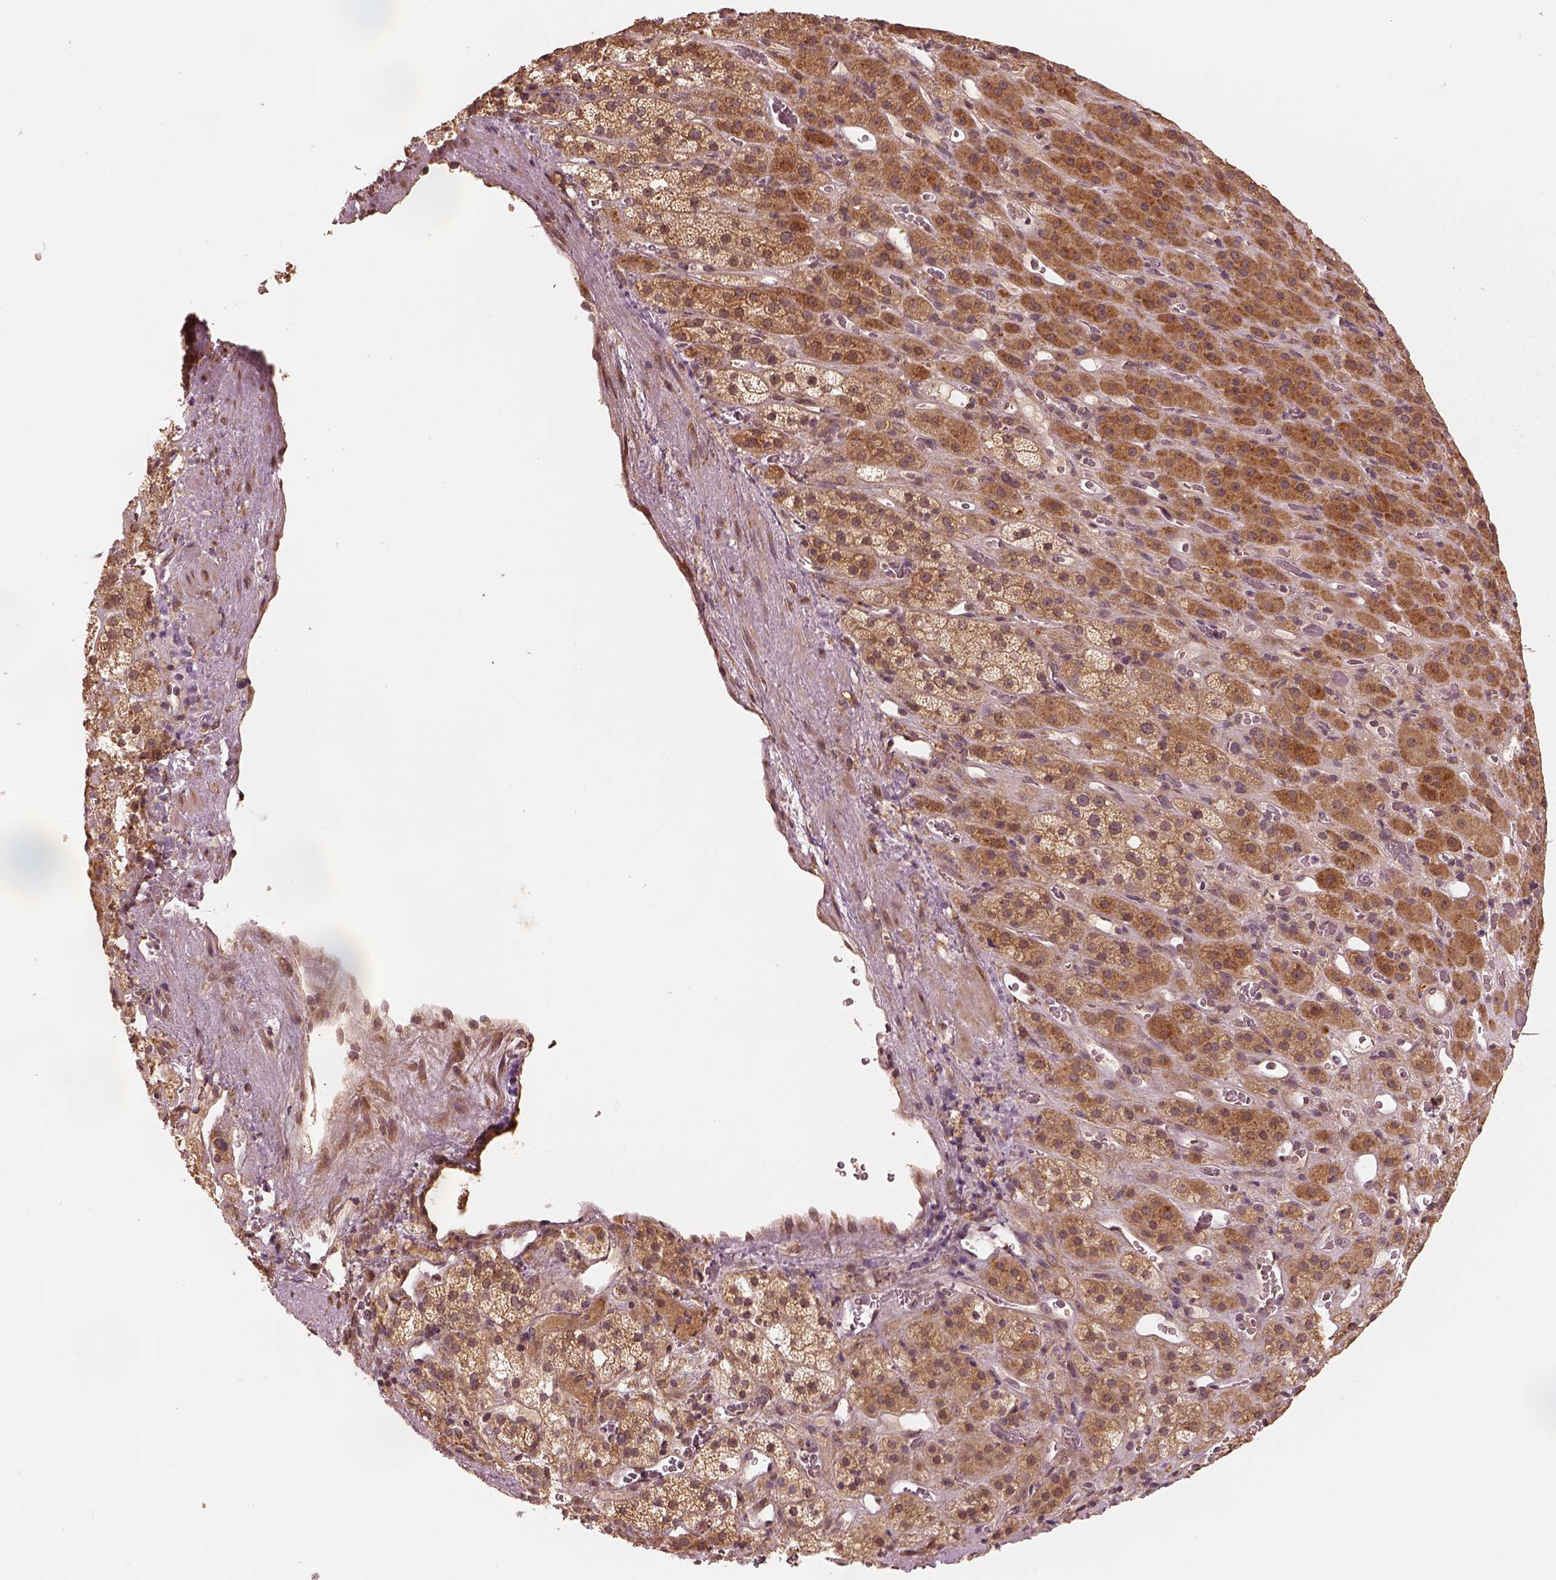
{"staining": {"intensity": "moderate", "quantity": ">75%", "location": "cytoplasmic/membranous"}, "tissue": "adrenal gland", "cell_type": "Glandular cells", "image_type": "normal", "snomed": [{"axis": "morphology", "description": "Normal tissue, NOS"}, {"axis": "topography", "description": "Adrenal gland"}], "caption": "DAB immunohistochemical staining of benign adrenal gland reveals moderate cytoplasmic/membranous protein expression in approximately >75% of glandular cells. Using DAB (brown) and hematoxylin (blue) stains, captured at high magnification using brightfield microscopy.", "gene": "RPS5", "patient": {"sex": "male", "age": 57}}